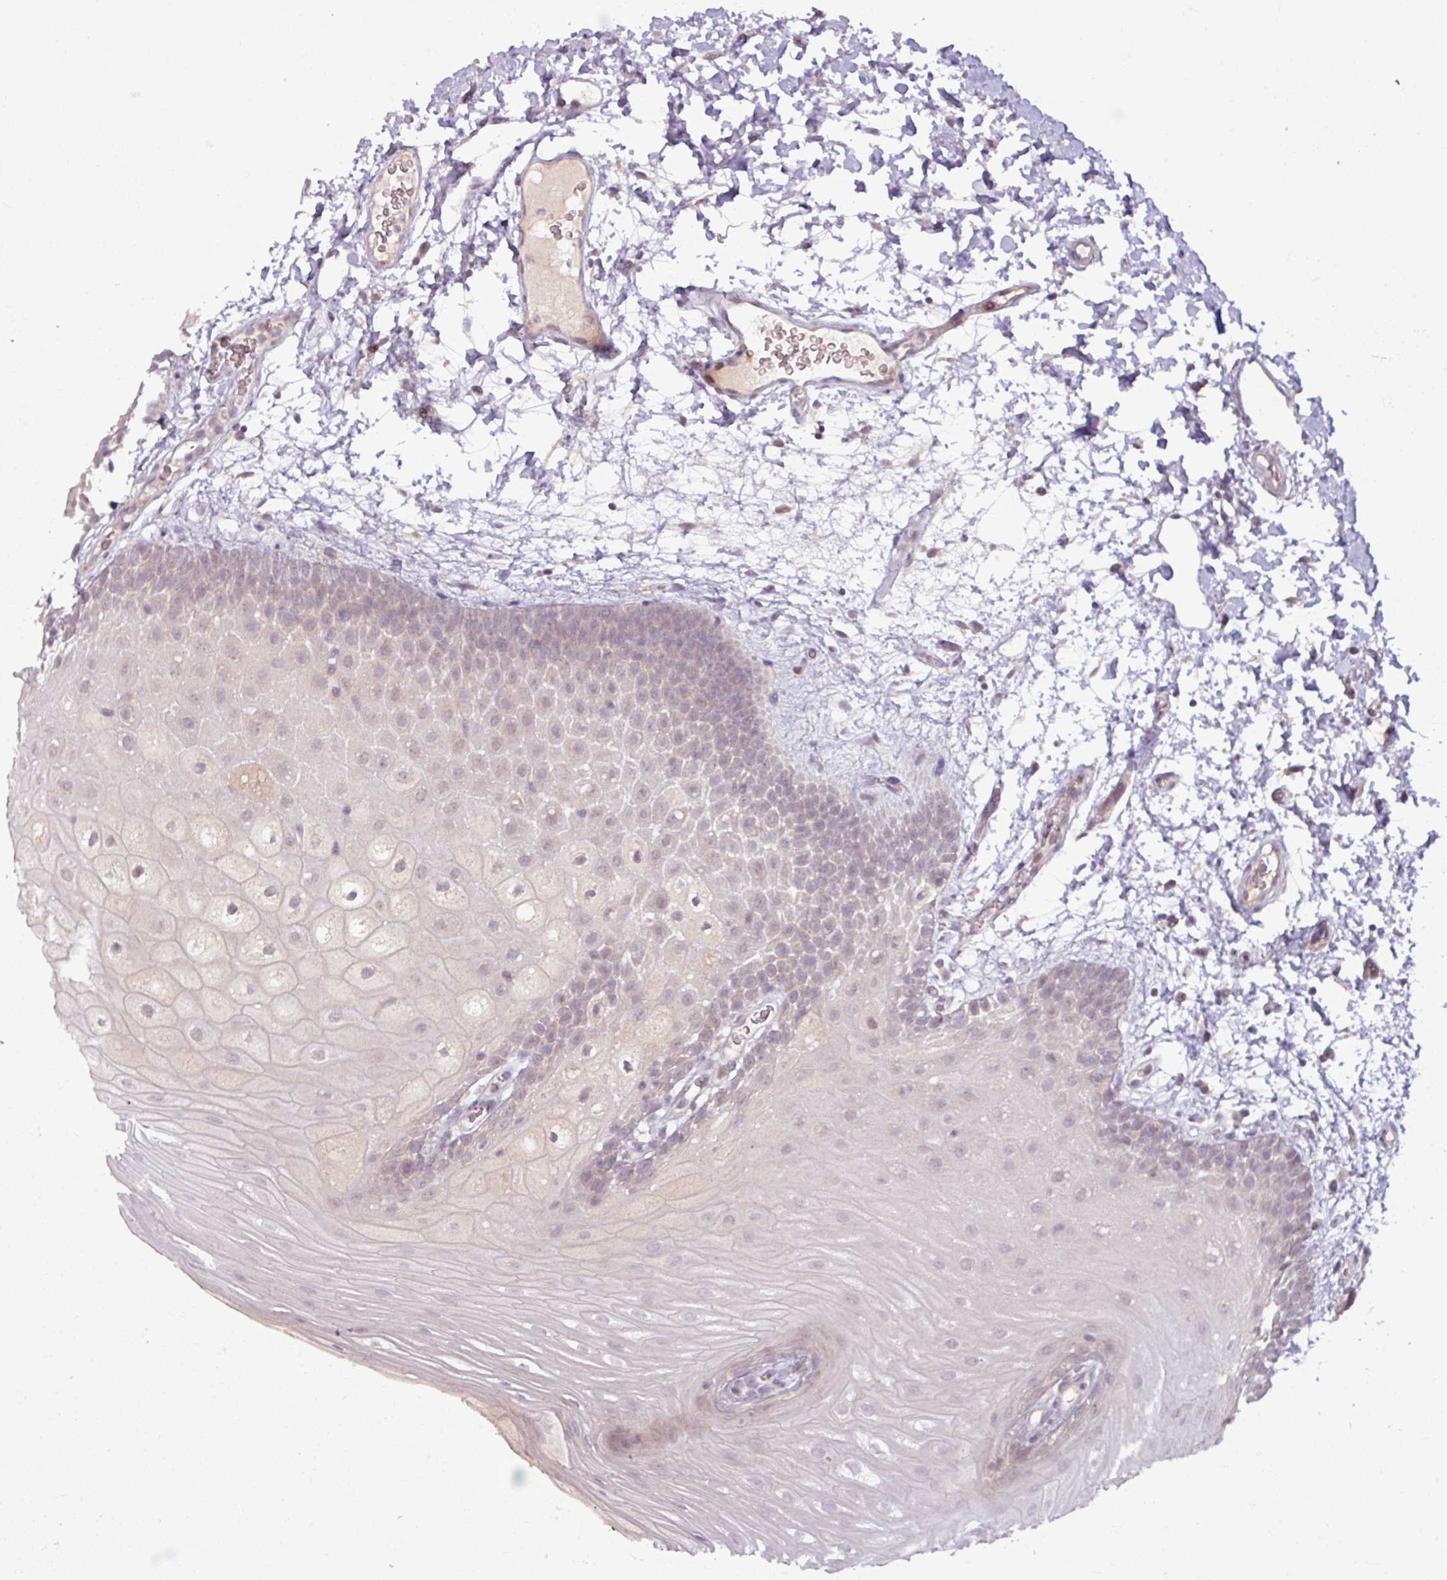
{"staining": {"intensity": "weak", "quantity": "<25%", "location": "nuclear"}, "tissue": "oral mucosa", "cell_type": "Squamous epithelial cells", "image_type": "normal", "snomed": [{"axis": "morphology", "description": "Normal tissue, NOS"}, {"axis": "morphology", "description": "Squamous cell carcinoma, NOS"}, {"axis": "topography", "description": "Oral tissue"}, {"axis": "topography", "description": "Tounge, NOS"}, {"axis": "topography", "description": "Head-Neck"}], "caption": "This is a histopathology image of immunohistochemistry (IHC) staining of unremarkable oral mucosa, which shows no staining in squamous epithelial cells.", "gene": "OGFOD3", "patient": {"sex": "male", "age": 76}}